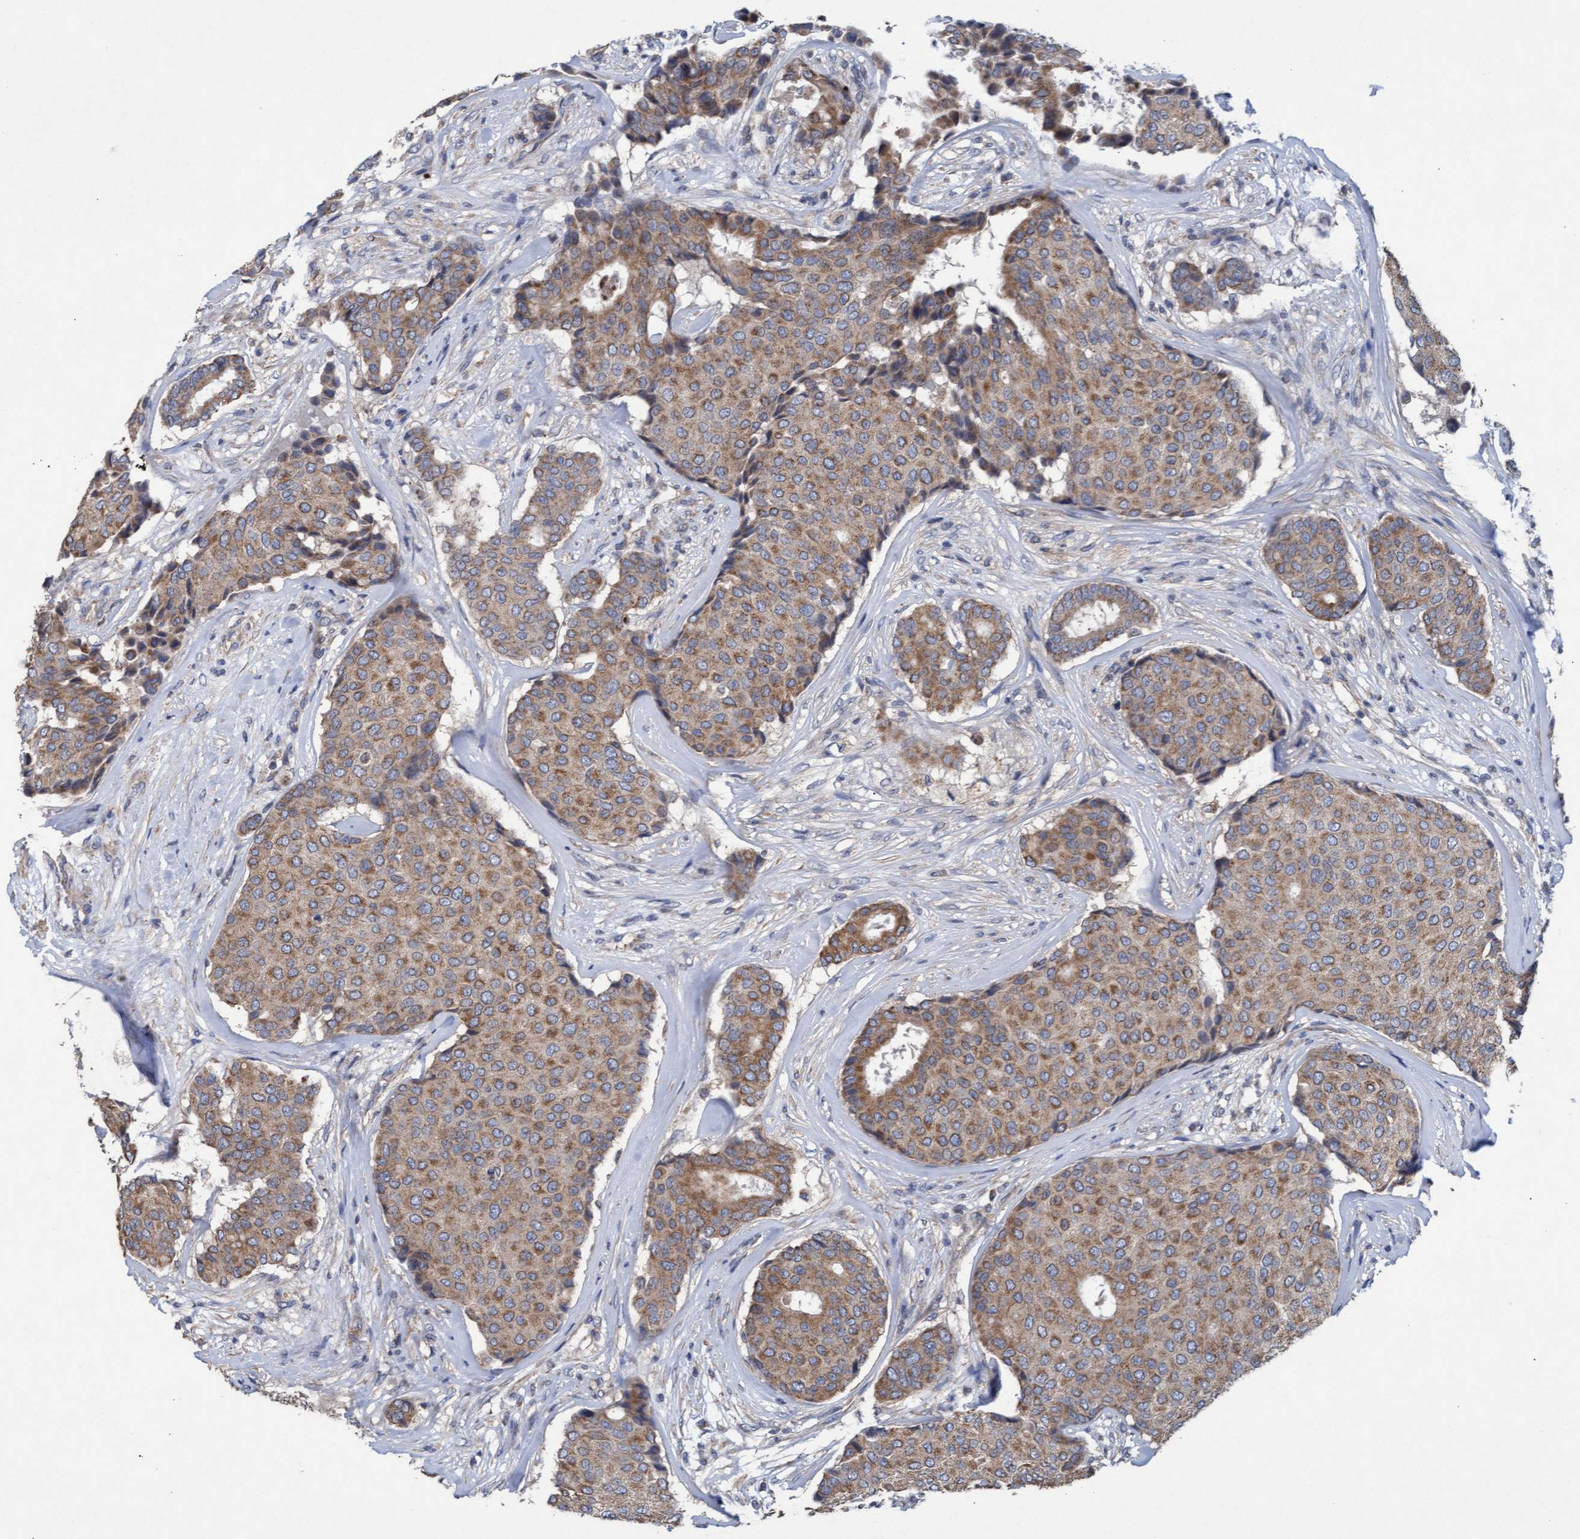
{"staining": {"intensity": "moderate", "quantity": ">75%", "location": "cytoplasmic/membranous"}, "tissue": "breast cancer", "cell_type": "Tumor cells", "image_type": "cancer", "snomed": [{"axis": "morphology", "description": "Duct carcinoma"}, {"axis": "topography", "description": "Breast"}], "caption": "Brown immunohistochemical staining in human breast infiltrating ductal carcinoma demonstrates moderate cytoplasmic/membranous staining in about >75% of tumor cells.", "gene": "MRPL38", "patient": {"sex": "female", "age": 75}}